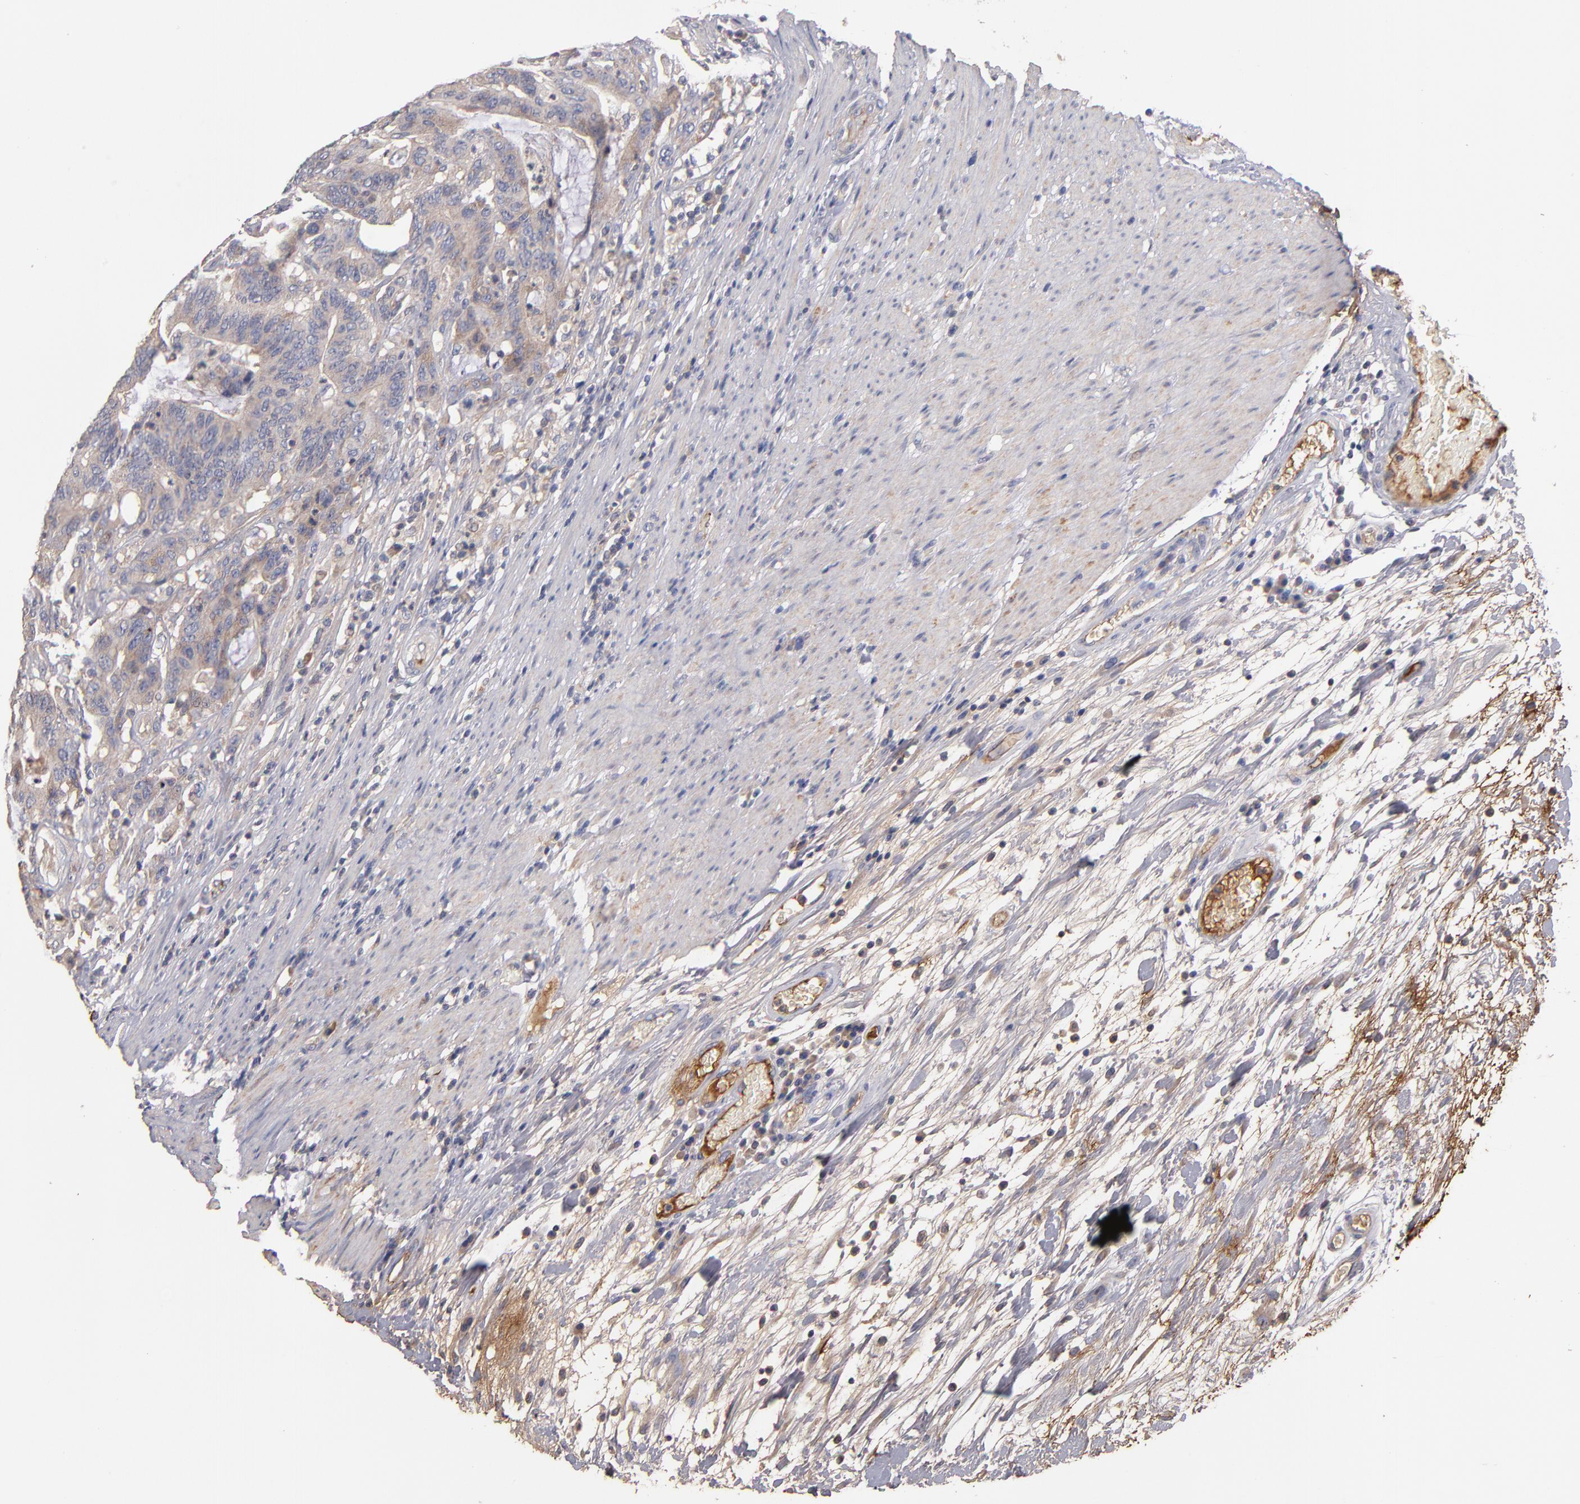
{"staining": {"intensity": "weak", "quantity": ">75%", "location": "cytoplasmic/membranous"}, "tissue": "colorectal cancer", "cell_type": "Tumor cells", "image_type": "cancer", "snomed": [{"axis": "morphology", "description": "Adenocarcinoma, NOS"}, {"axis": "topography", "description": "Colon"}], "caption": "Weak cytoplasmic/membranous protein positivity is seen in about >75% of tumor cells in colorectal cancer (adenocarcinoma).", "gene": "DACT1", "patient": {"sex": "male", "age": 54}}